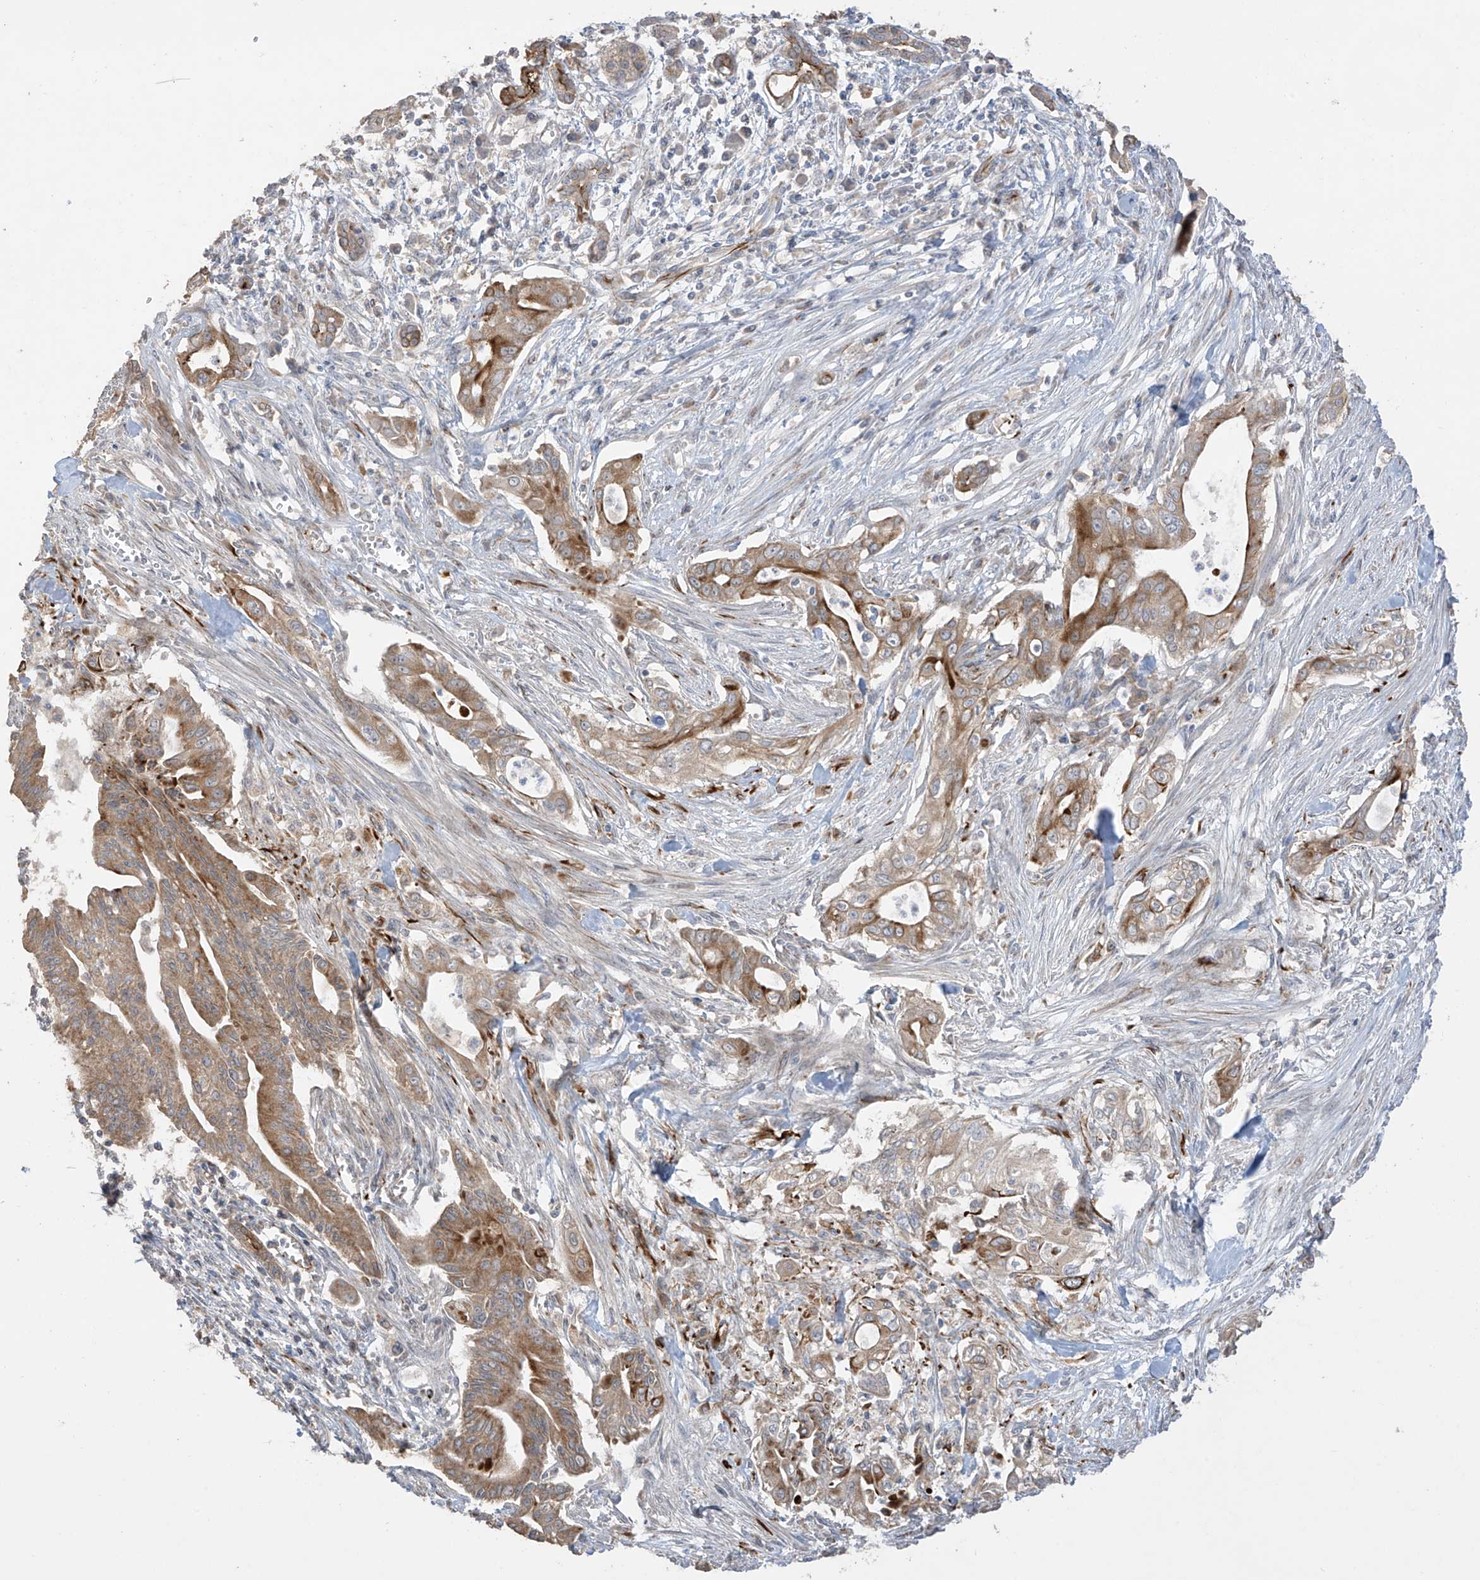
{"staining": {"intensity": "moderate", "quantity": ">75%", "location": "cytoplasmic/membranous"}, "tissue": "pancreatic cancer", "cell_type": "Tumor cells", "image_type": "cancer", "snomed": [{"axis": "morphology", "description": "Adenocarcinoma, NOS"}, {"axis": "topography", "description": "Pancreas"}], "caption": "The histopathology image demonstrates immunohistochemical staining of pancreatic cancer (adenocarcinoma). There is moderate cytoplasmic/membranous expression is seen in approximately >75% of tumor cells.", "gene": "DCDC2", "patient": {"sex": "male", "age": 58}}